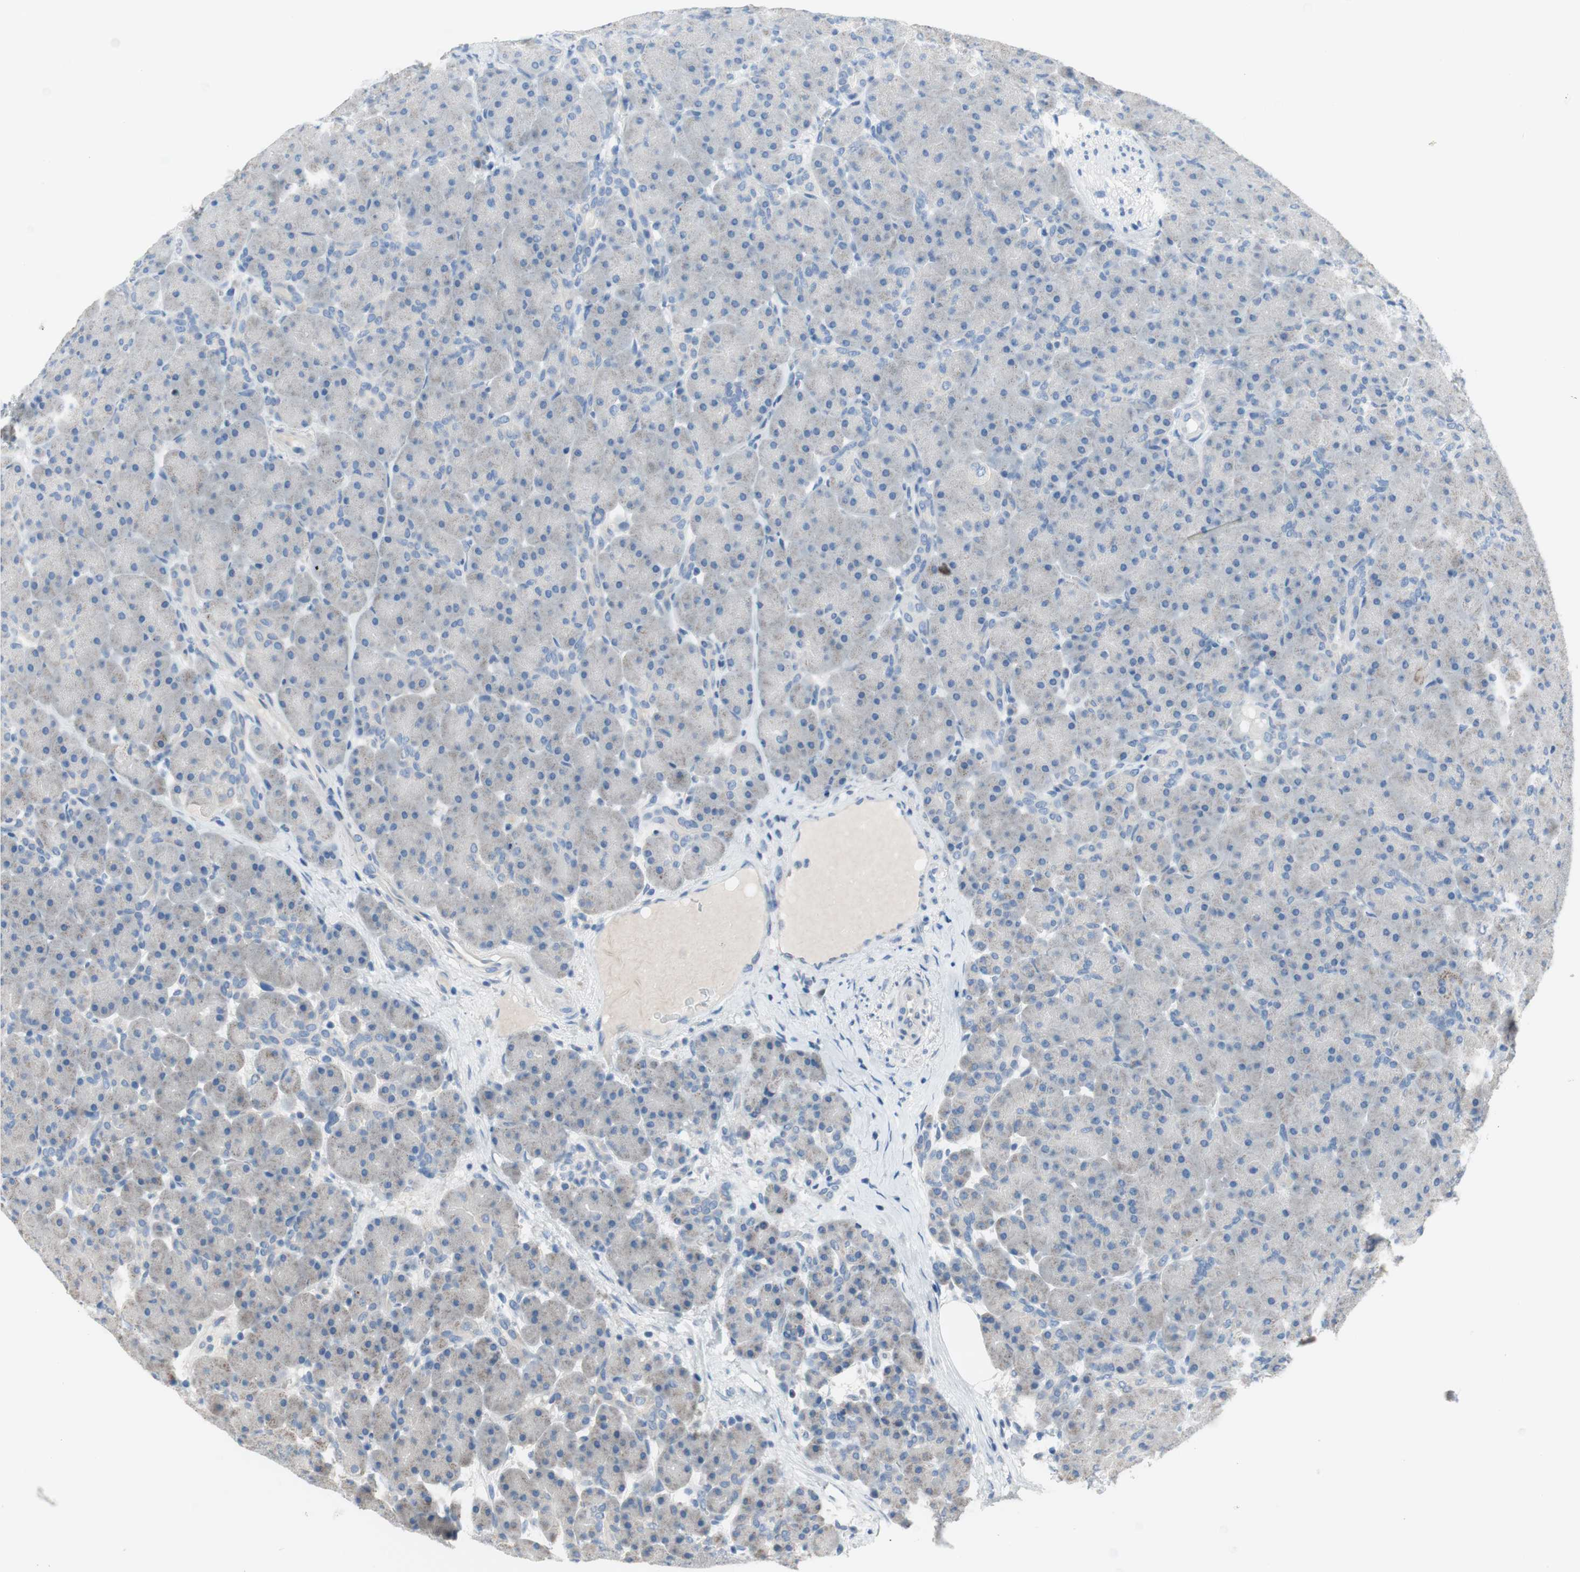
{"staining": {"intensity": "negative", "quantity": "none", "location": "none"}, "tissue": "pancreas", "cell_type": "Exocrine glandular cells", "image_type": "normal", "snomed": [{"axis": "morphology", "description": "Normal tissue, NOS"}, {"axis": "topography", "description": "Pancreas"}], "caption": "Image shows no protein positivity in exocrine glandular cells of benign pancreas.", "gene": "TACR3", "patient": {"sex": "male", "age": 66}}